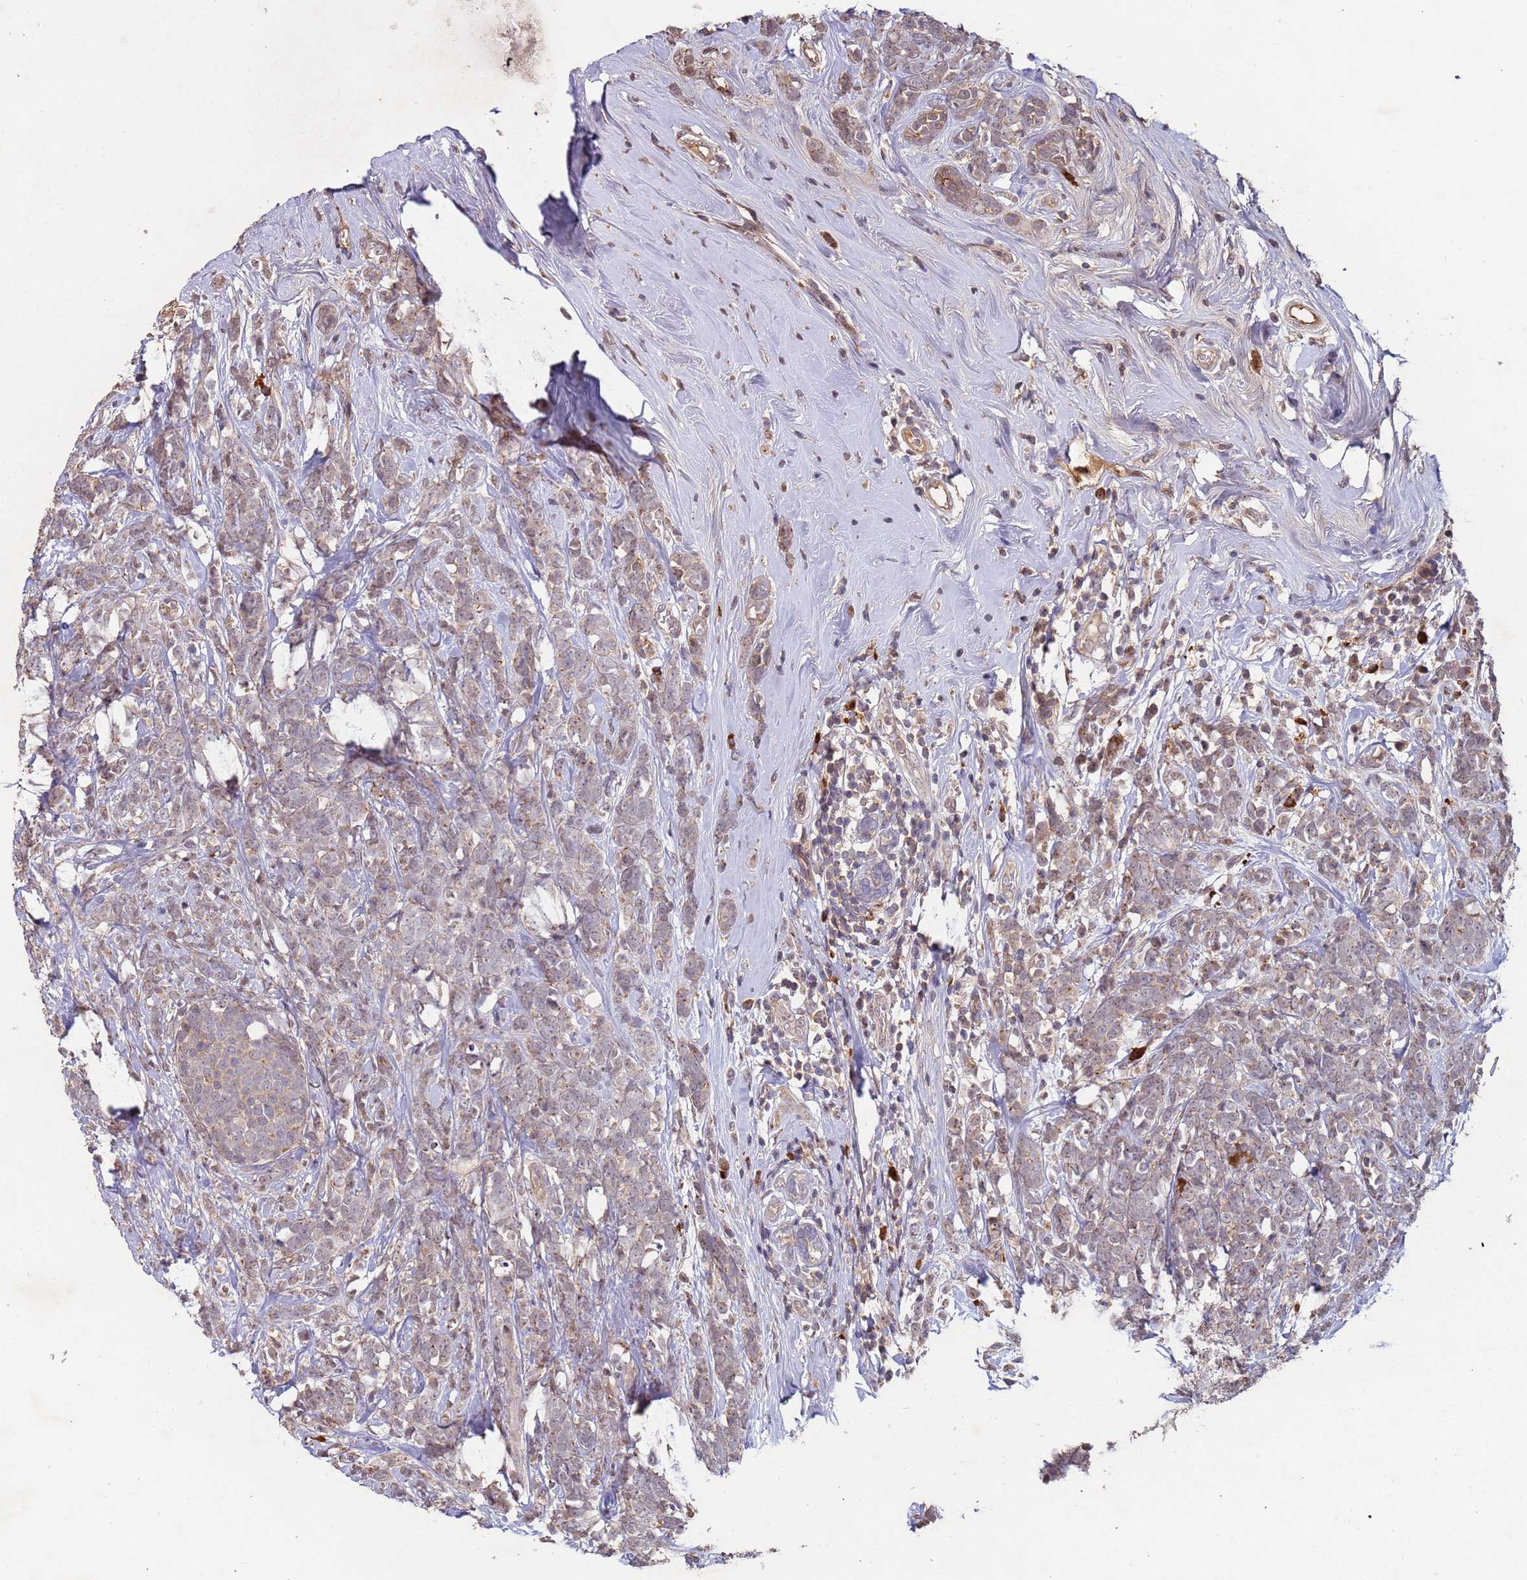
{"staining": {"intensity": "weak", "quantity": "25%-75%", "location": "cytoplasmic/membranous"}, "tissue": "breast cancer", "cell_type": "Tumor cells", "image_type": "cancer", "snomed": [{"axis": "morphology", "description": "Lobular carcinoma"}, {"axis": "topography", "description": "Breast"}], "caption": "Protein expression by immunohistochemistry (IHC) reveals weak cytoplasmic/membranous expression in about 25%-75% of tumor cells in lobular carcinoma (breast).", "gene": "KANSL1L", "patient": {"sex": "female", "age": 58}}